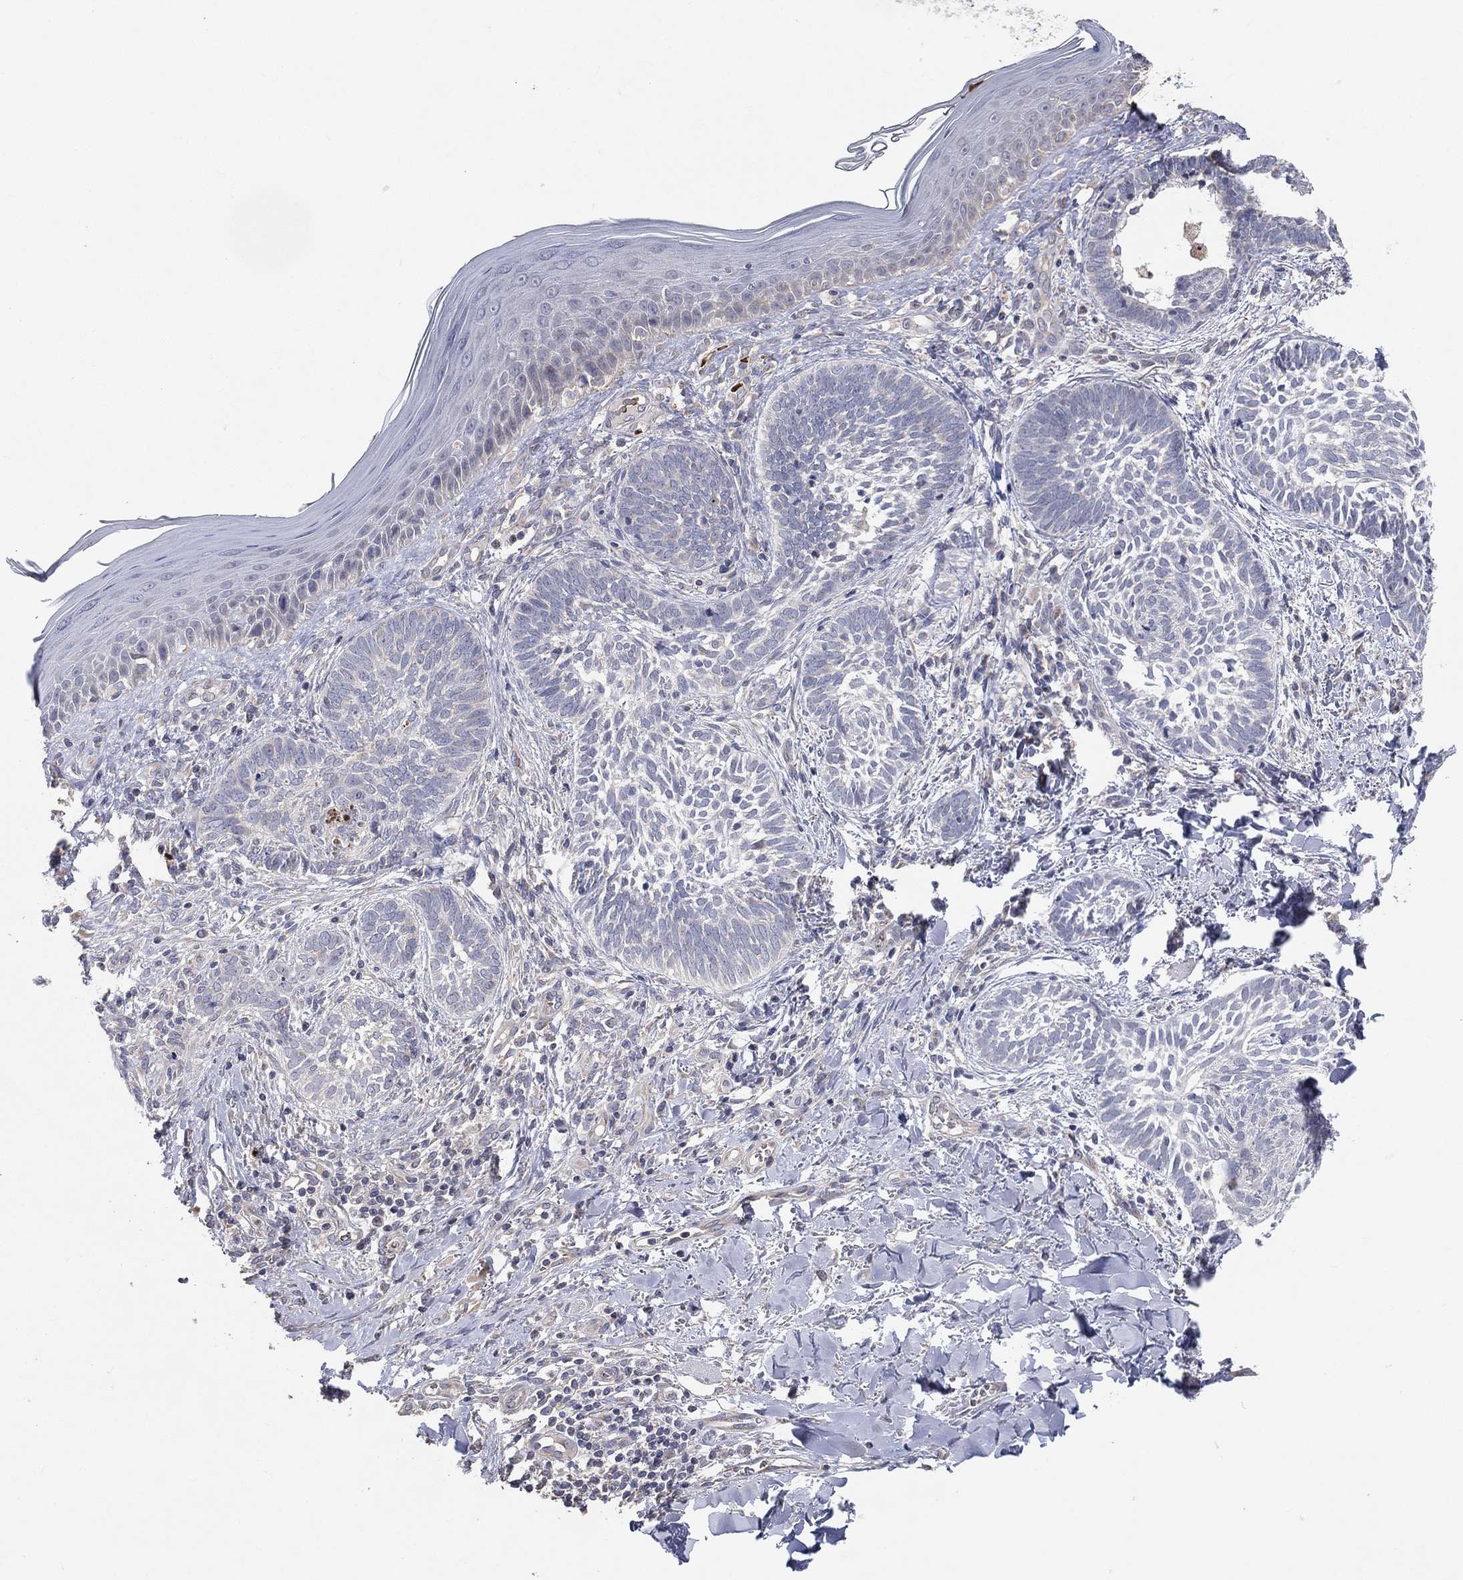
{"staining": {"intensity": "negative", "quantity": "none", "location": "none"}, "tissue": "skin cancer", "cell_type": "Tumor cells", "image_type": "cancer", "snomed": [{"axis": "morphology", "description": "Normal tissue, NOS"}, {"axis": "morphology", "description": "Basal cell carcinoma"}, {"axis": "topography", "description": "Skin"}], "caption": "Immunohistochemical staining of skin cancer (basal cell carcinoma) reveals no significant positivity in tumor cells.", "gene": "DNAH7", "patient": {"sex": "male", "age": 46}}